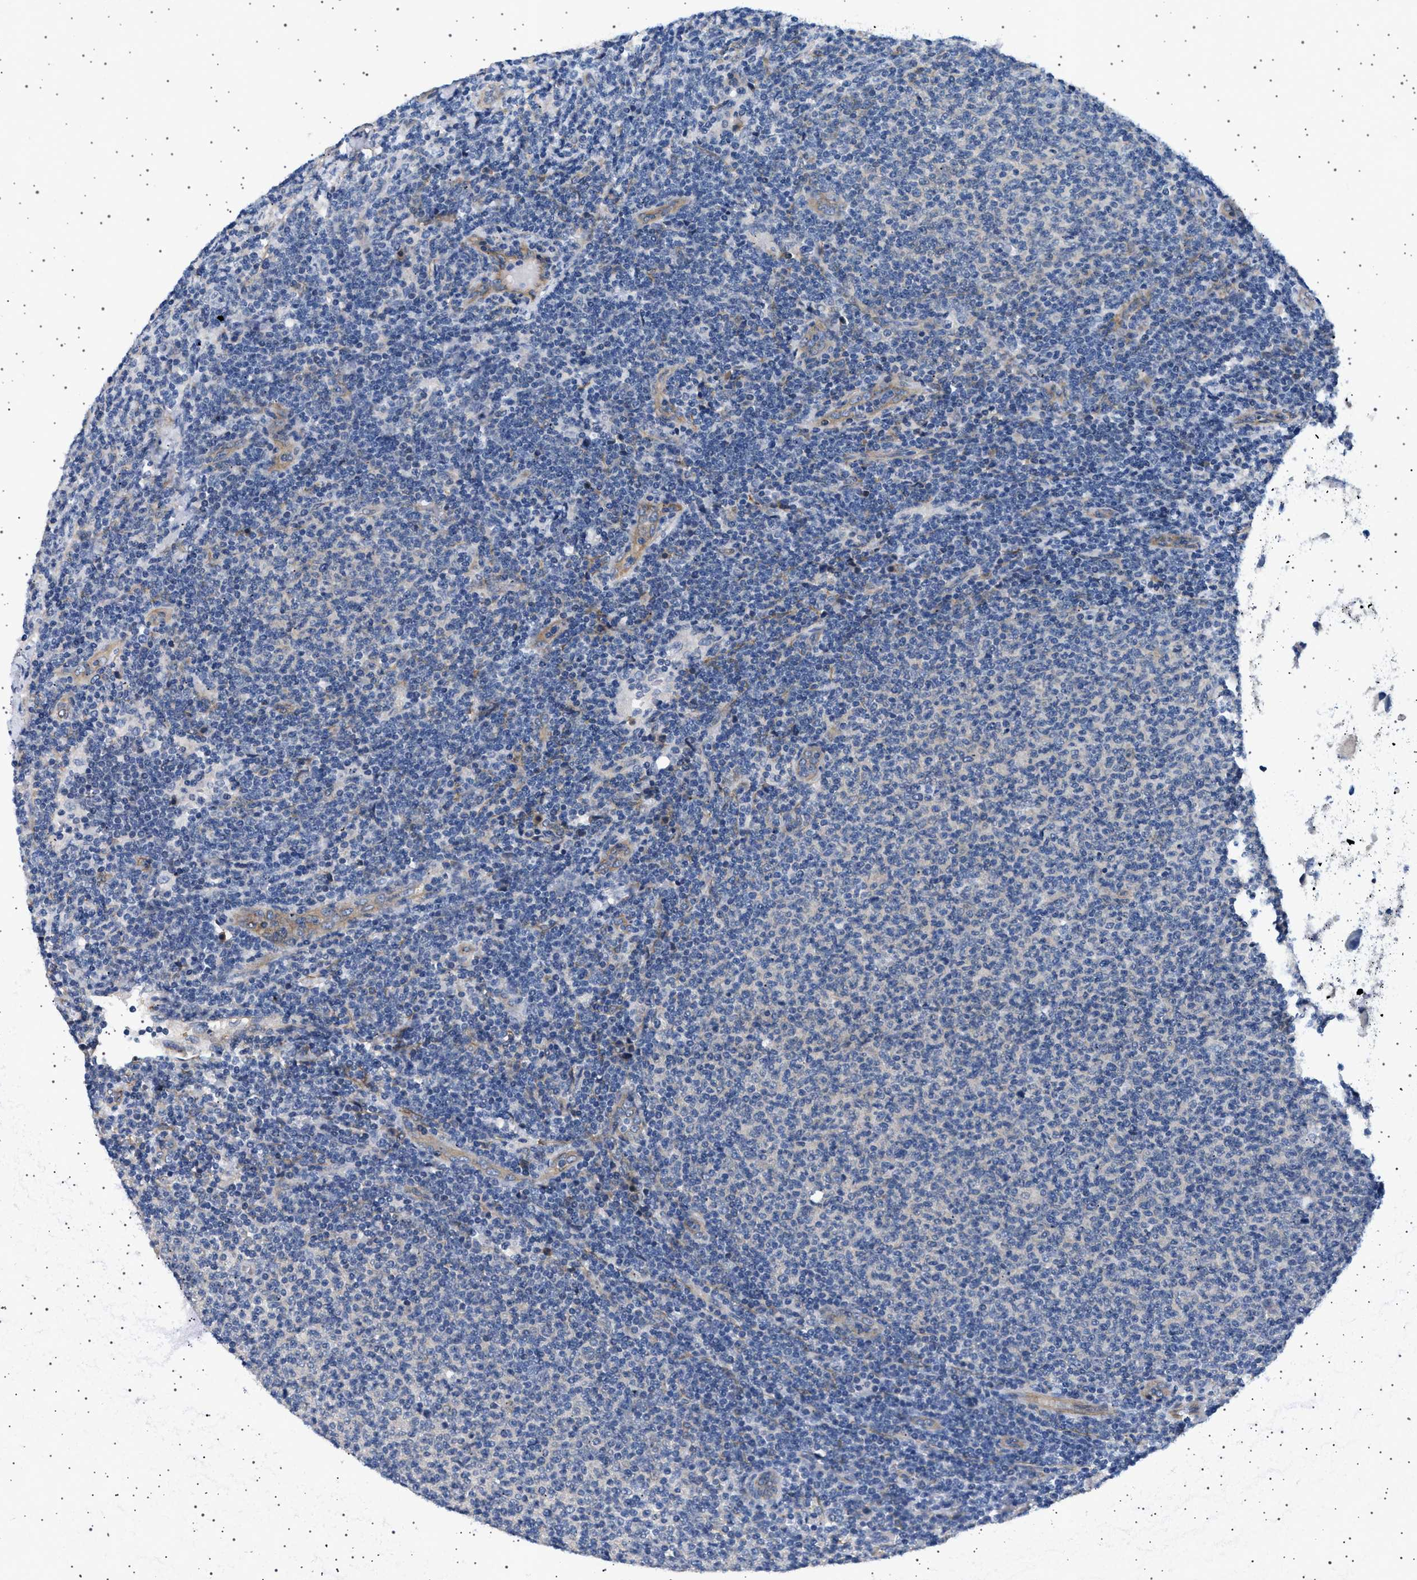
{"staining": {"intensity": "weak", "quantity": "<25%", "location": "cytoplasmic/membranous"}, "tissue": "lymphoma", "cell_type": "Tumor cells", "image_type": "cancer", "snomed": [{"axis": "morphology", "description": "Malignant lymphoma, non-Hodgkin's type, Low grade"}, {"axis": "topography", "description": "Lymph node"}], "caption": "High power microscopy histopathology image of an IHC image of low-grade malignant lymphoma, non-Hodgkin's type, revealing no significant staining in tumor cells.", "gene": "PLPP6", "patient": {"sex": "male", "age": 66}}